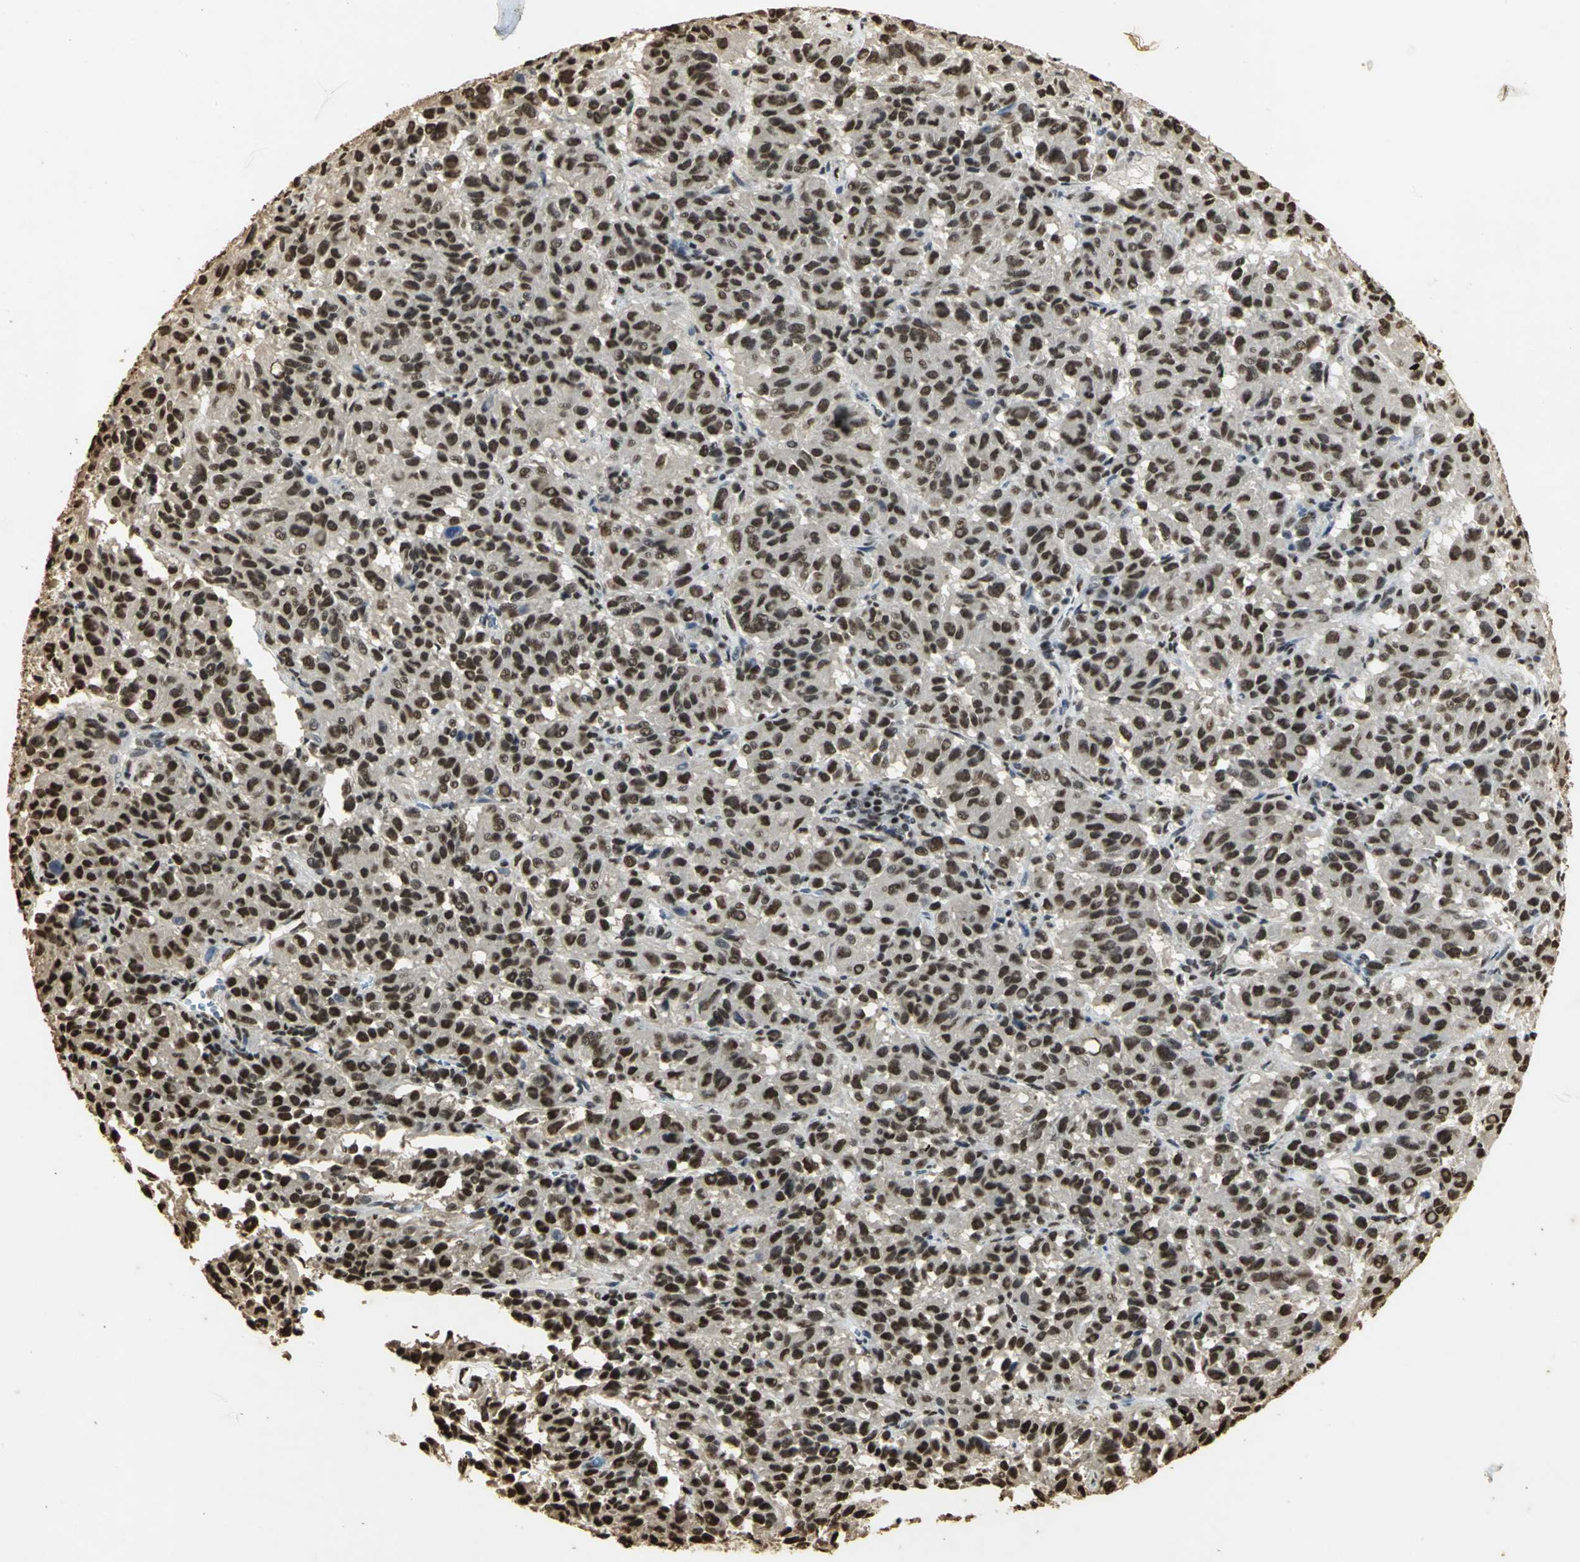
{"staining": {"intensity": "strong", "quantity": ">75%", "location": "nuclear"}, "tissue": "melanoma", "cell_type": "Tumor cells", "image_type": "cancer", "snomed": [{"axis": "morphology", "description": "Malignant melanoma, Metastatic site"}, {"axis": "topography", "description": "Lung"}], "caption": "IHC photomicrograph of malignant melanoma (metastatic site) stained for a protein (brown), which displays high levels of strong nuclear staining in approximately >75% of tumor cells.", "gene": "SET", "patient": {"sex": "male", "age": 64}}